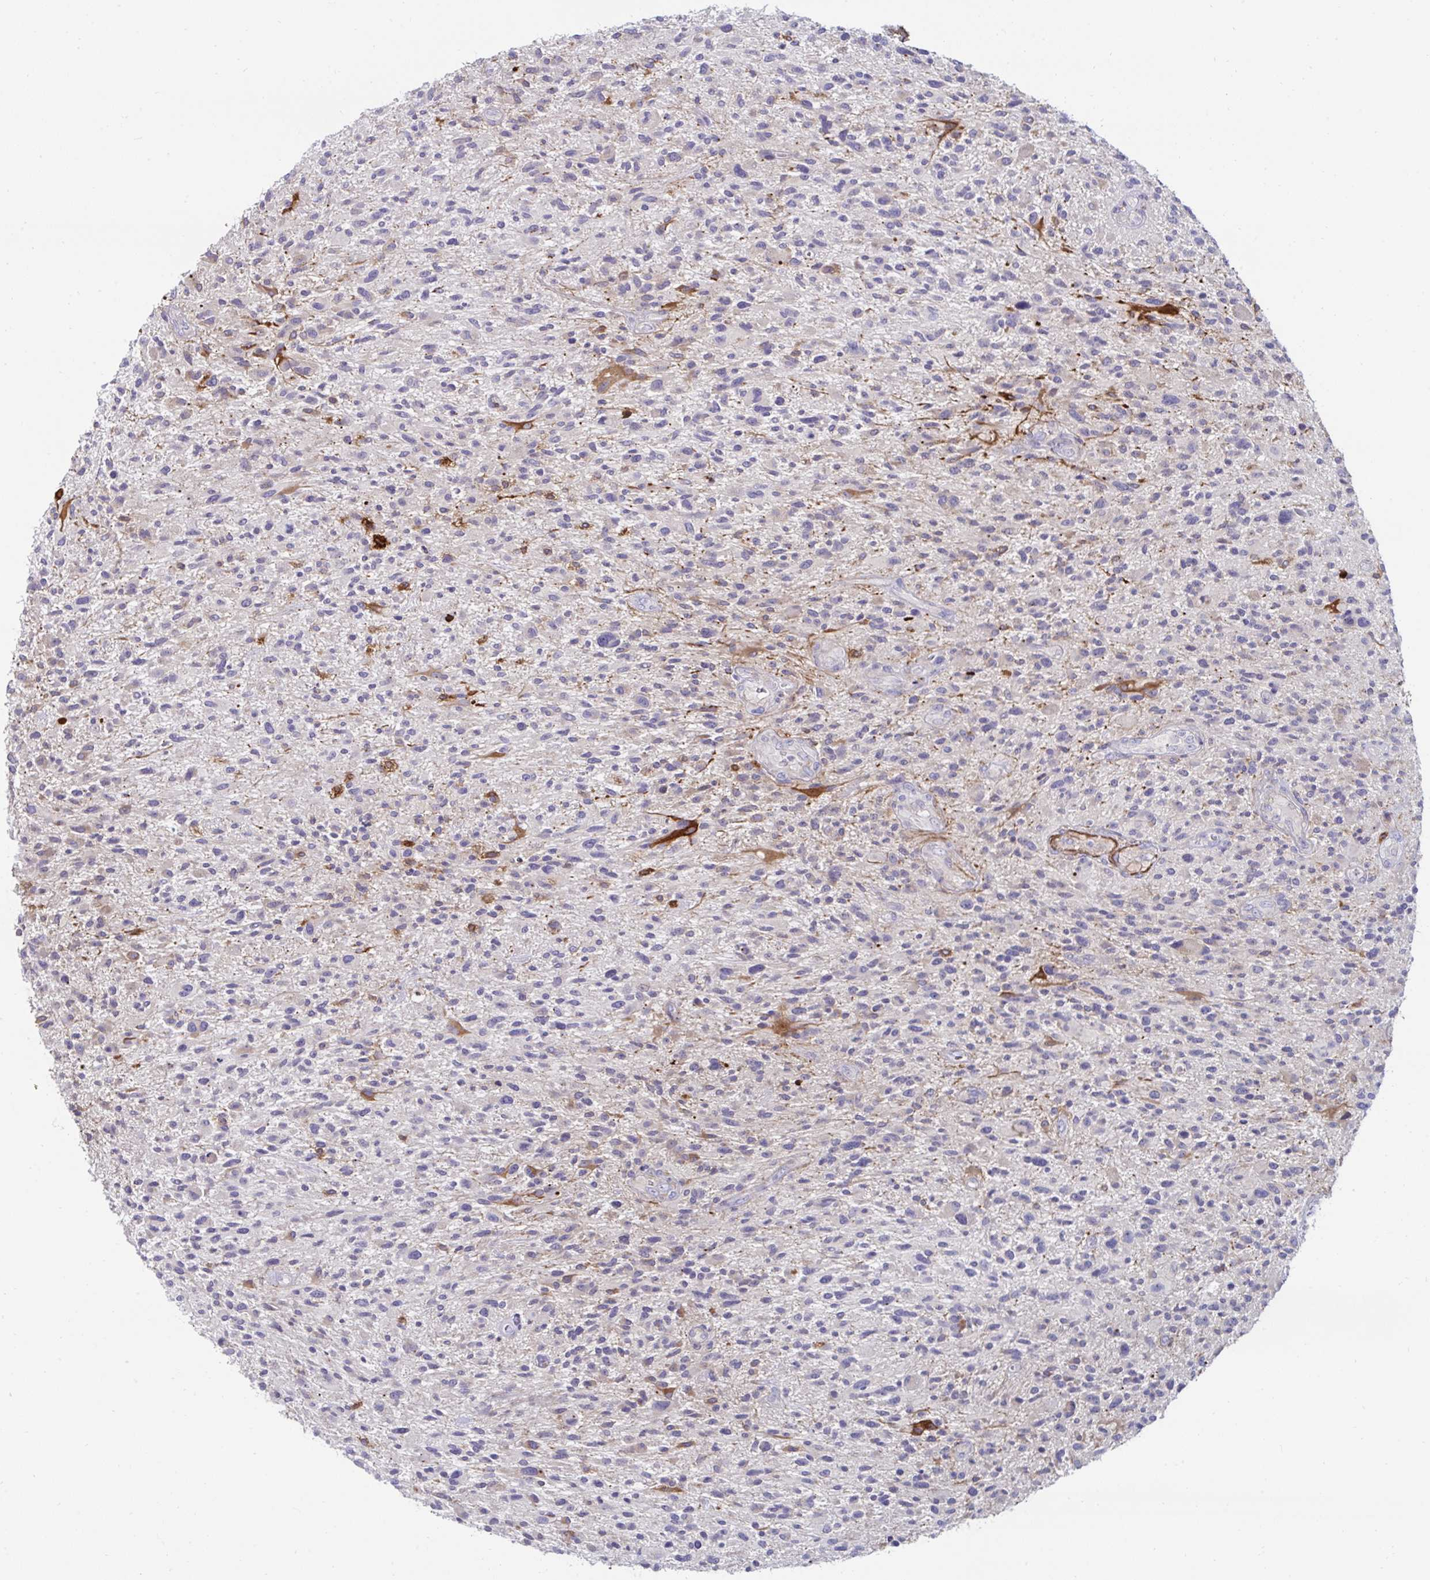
{"staining": {"intensity": "negative", "quantity": "none", "location": "none"}, "tissue": "glioma", "cell_type": "Tumor cells", "image_type": "cancer", "snomed": [{"axis": "morphology", "description": "Glioma, malignant, High grade"}, {"axis": "topography", "description": "Brain"}], "caption": "DAB immunohistochemical staining of glioma shows no significant positivity in tumor cells. (Stains: DAB IHC with hematoxylin counter stain, Microscopy: brightfield microscopy at high magnification).", "gene": "FBXL13", "patient": {"sex": "male", "age": 47}}